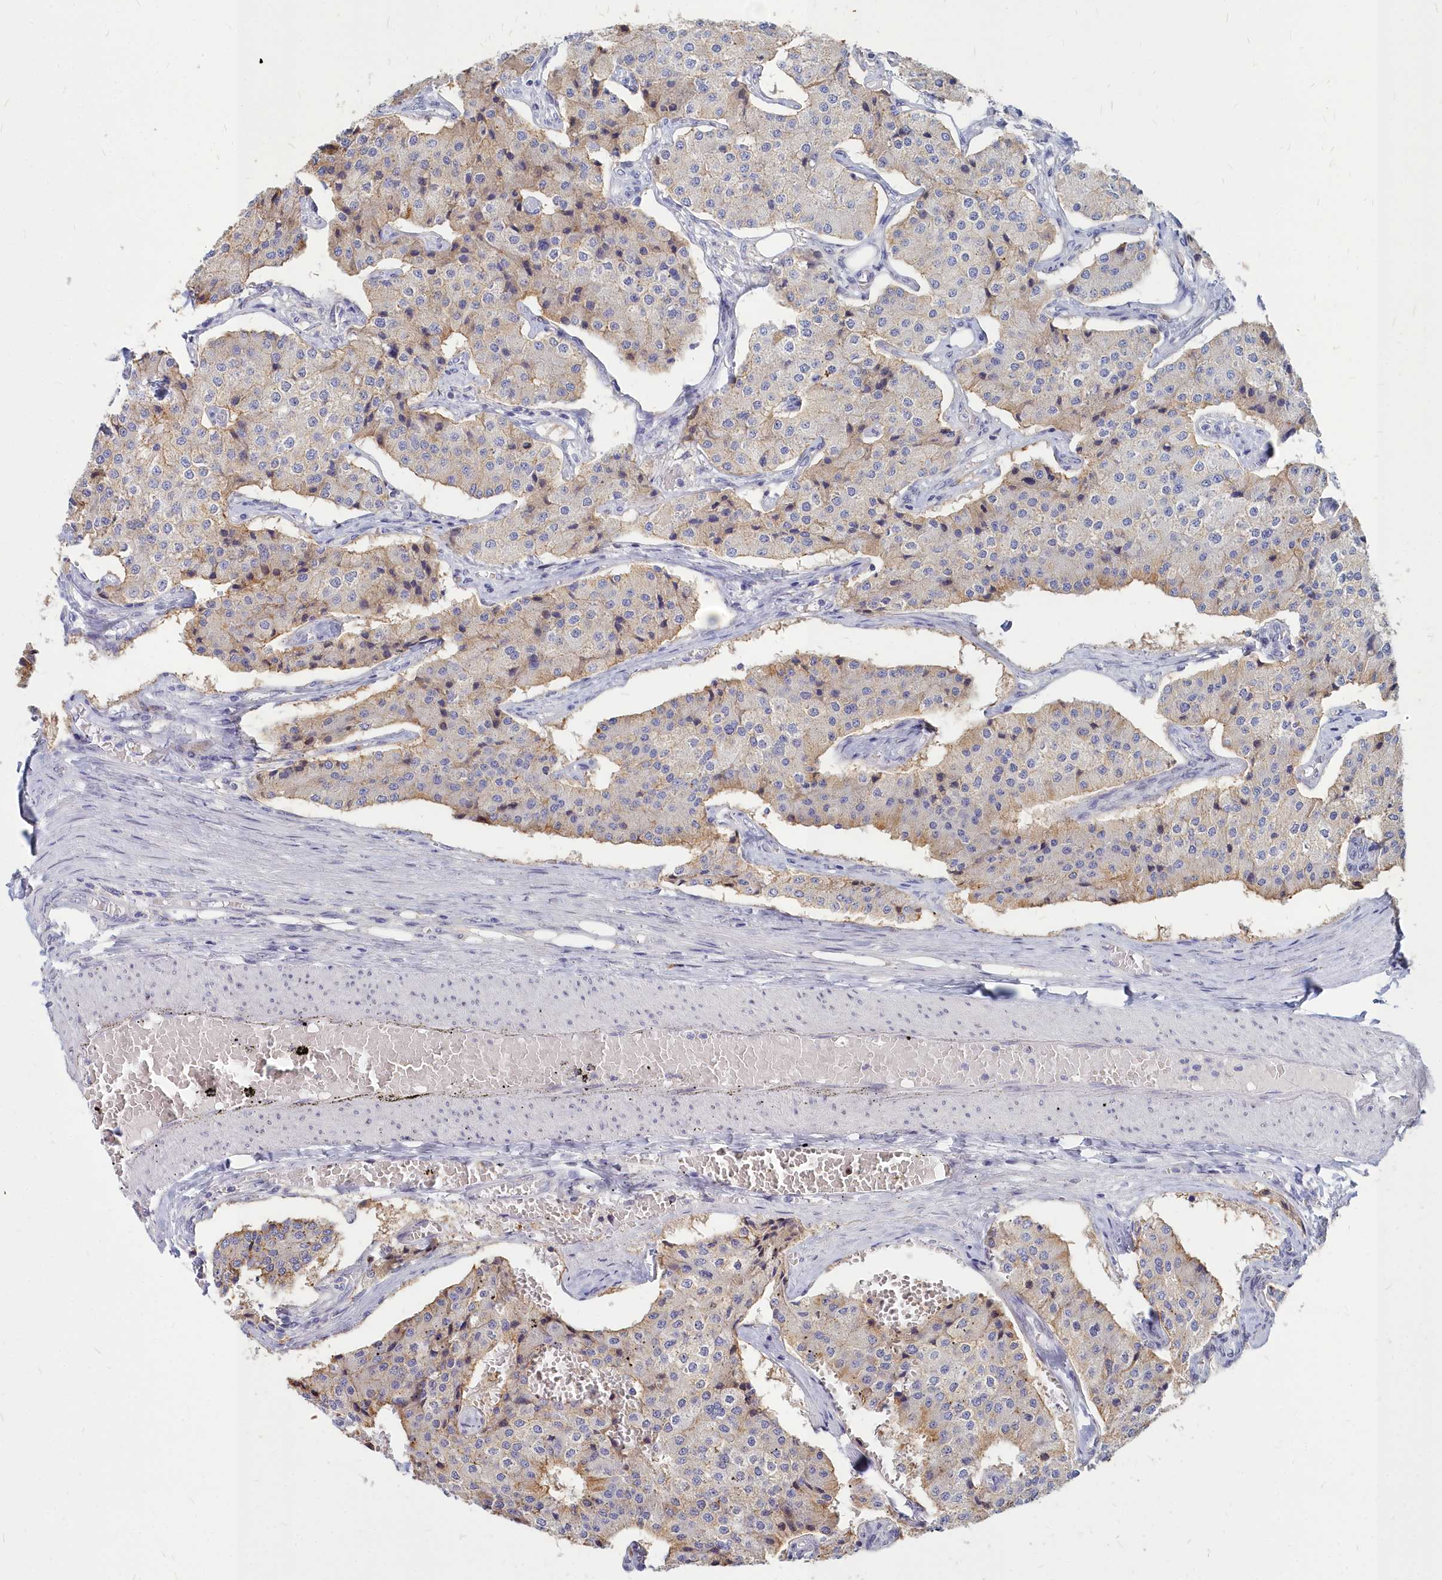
{"staining": {"intensity": "weak", "quantity": "<25%", "location": "cytoplasmic/membranous"}, "tissue": "carcinoid", "cell_type": "Tumor cells", "image_type": "cancer", "snomed": [{"axis": "morphology", "description": "Carcinoid, malignant, NOS"}, {"axis": "topography", "description": "Colon"}], "caption": "Human carcinoid (malignant) stained for a protein using immunohistochemistry demonstrates no positivity in tumor cells.", "gene": "NOXA1", "patient": {"sex": "female", "age": 52}}